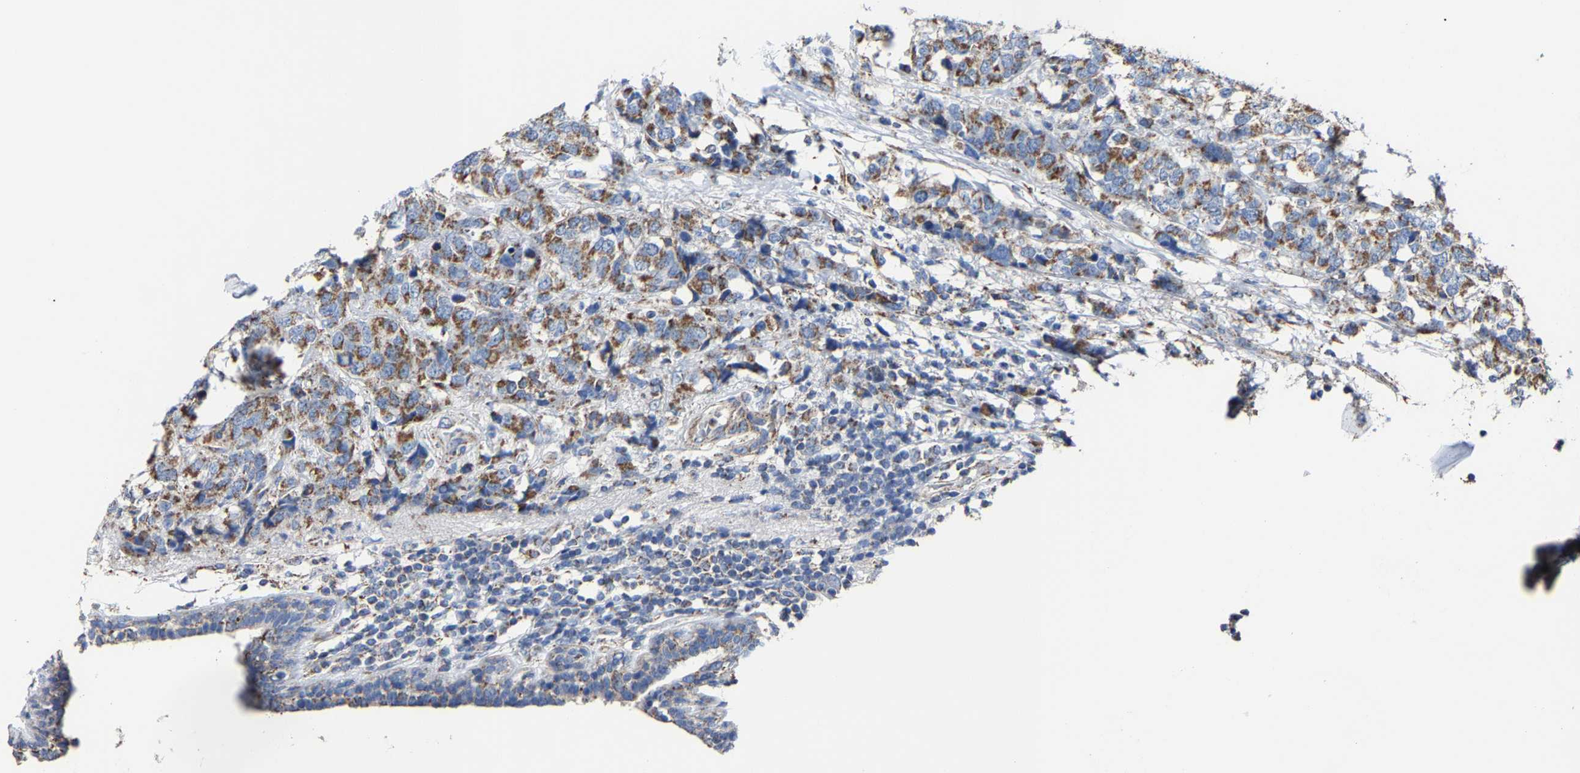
{"staining": {"intensity": "moderate", "quantity": ">75%", "location": "cytoplasmic/membranous"}, "tissue": "breast cancer", "cell_type": "Tumor cells", "image_type": "cancer", "snomed": [{"axis": "morphology", "description": "Lobular carcinoma"}, {"axis": "topography", "description": "Breast"}], "caption": "A medium amount of moderate cytoplasmic/membranous expression is present in approximately >75% of tumor cells in lobular carcinoma (breast) tissue. (Stains: DAB (3,3'-diaminobenzidine) in brown, nuclei in blue, Microscopy: brightfield microscopy at high magnification).", "gene": "NDUFV3", "patient": {"sex": "female", "age": 59}}